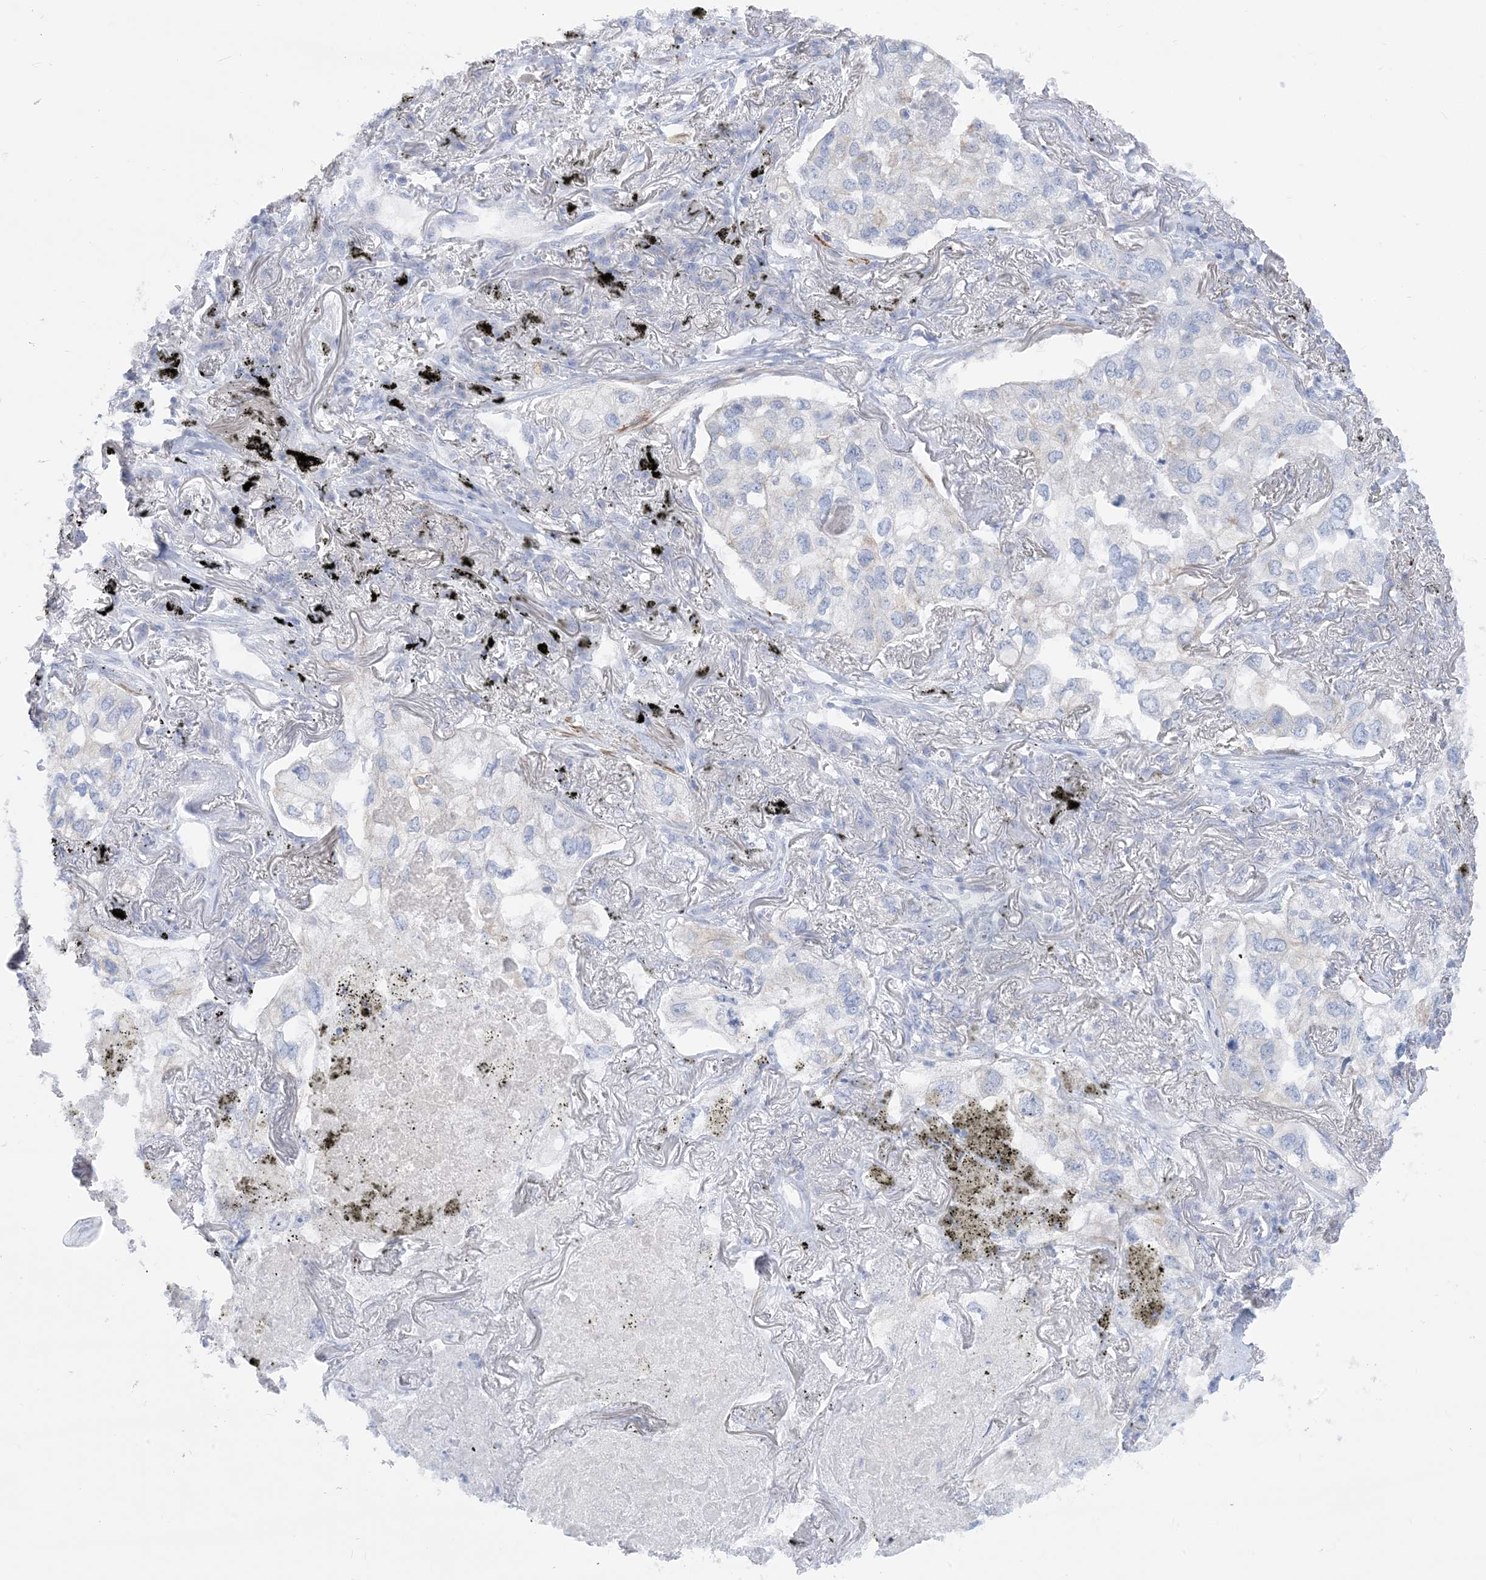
{"staining": {"intensity": "negative", "quantity": "none", "location": "none"}, "tissue": "lung cancer", "cell_type": "Tumor cells", "image_type": "cancer", "snomed": [{"axis": "morphology", "description": "Adenocarcinoma, NOS"}, {"axis": "topography", "description": "Lung"}], "caption": "Adenocarcinoma (lung) stained for a protein using immunohistochemistry shows no positivity tumor cells.", "gene": "MARS2", "patient": {"sex": "male", "age": 65}}